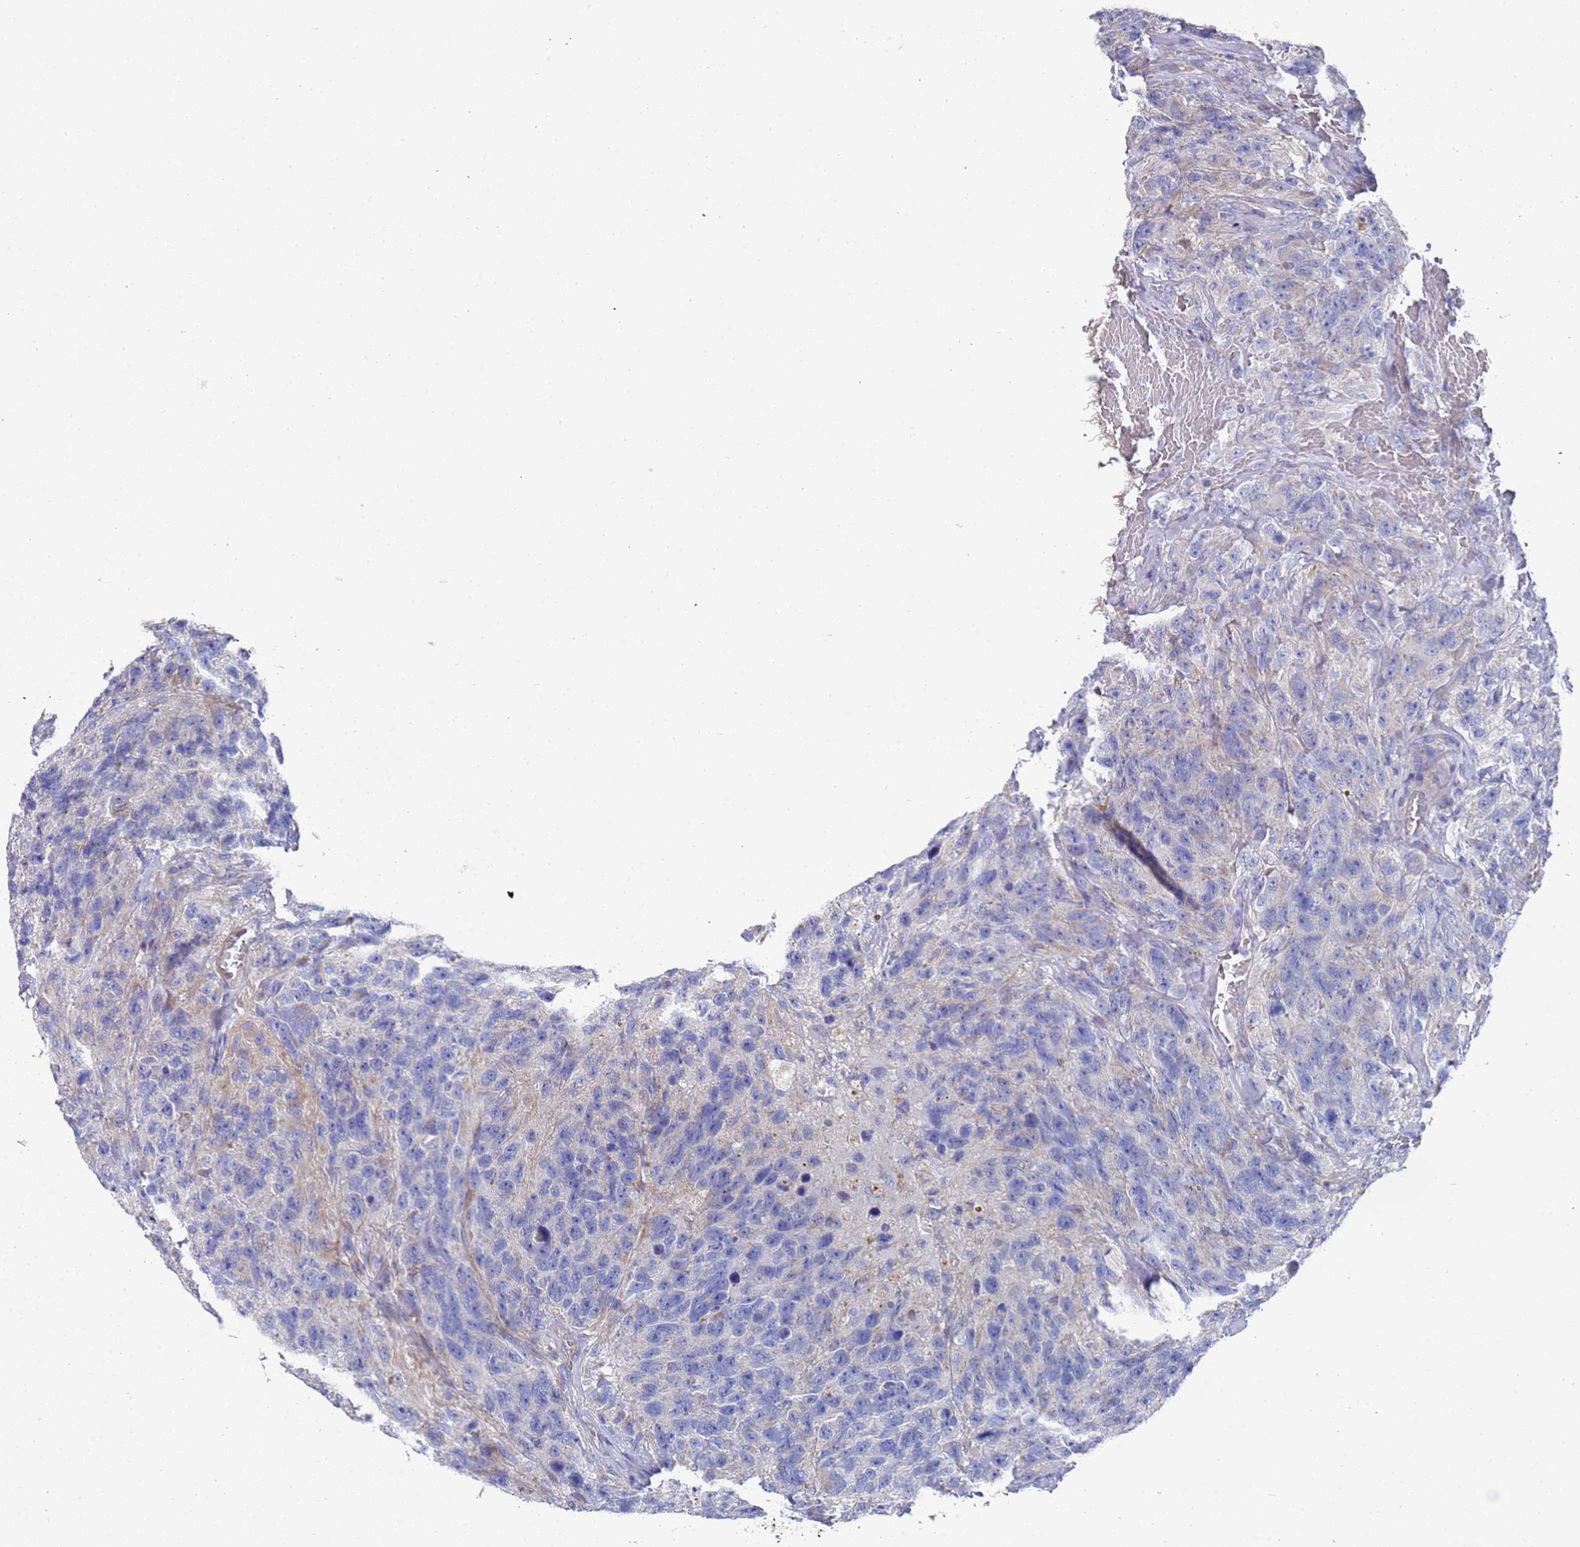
{"staining": {"intensity": "negative", "quantity": "none", "location": "none"}, "tissue": "glioma", "cell_type": "Tumor cells", "image_type": "cancer", "snomed": [{"axis": "morphology", "description": "Glioma, malignant, High grade"}, {"axis": "topography", "description": "Brain"}], "caption": "IHC photomicrograph of human high-grade glioma (malignant) stained for a protein (brown), which displays no staining in tumor cells.", "gene": "SCAPER", "patient": {"sex": "male", "age": 69}}